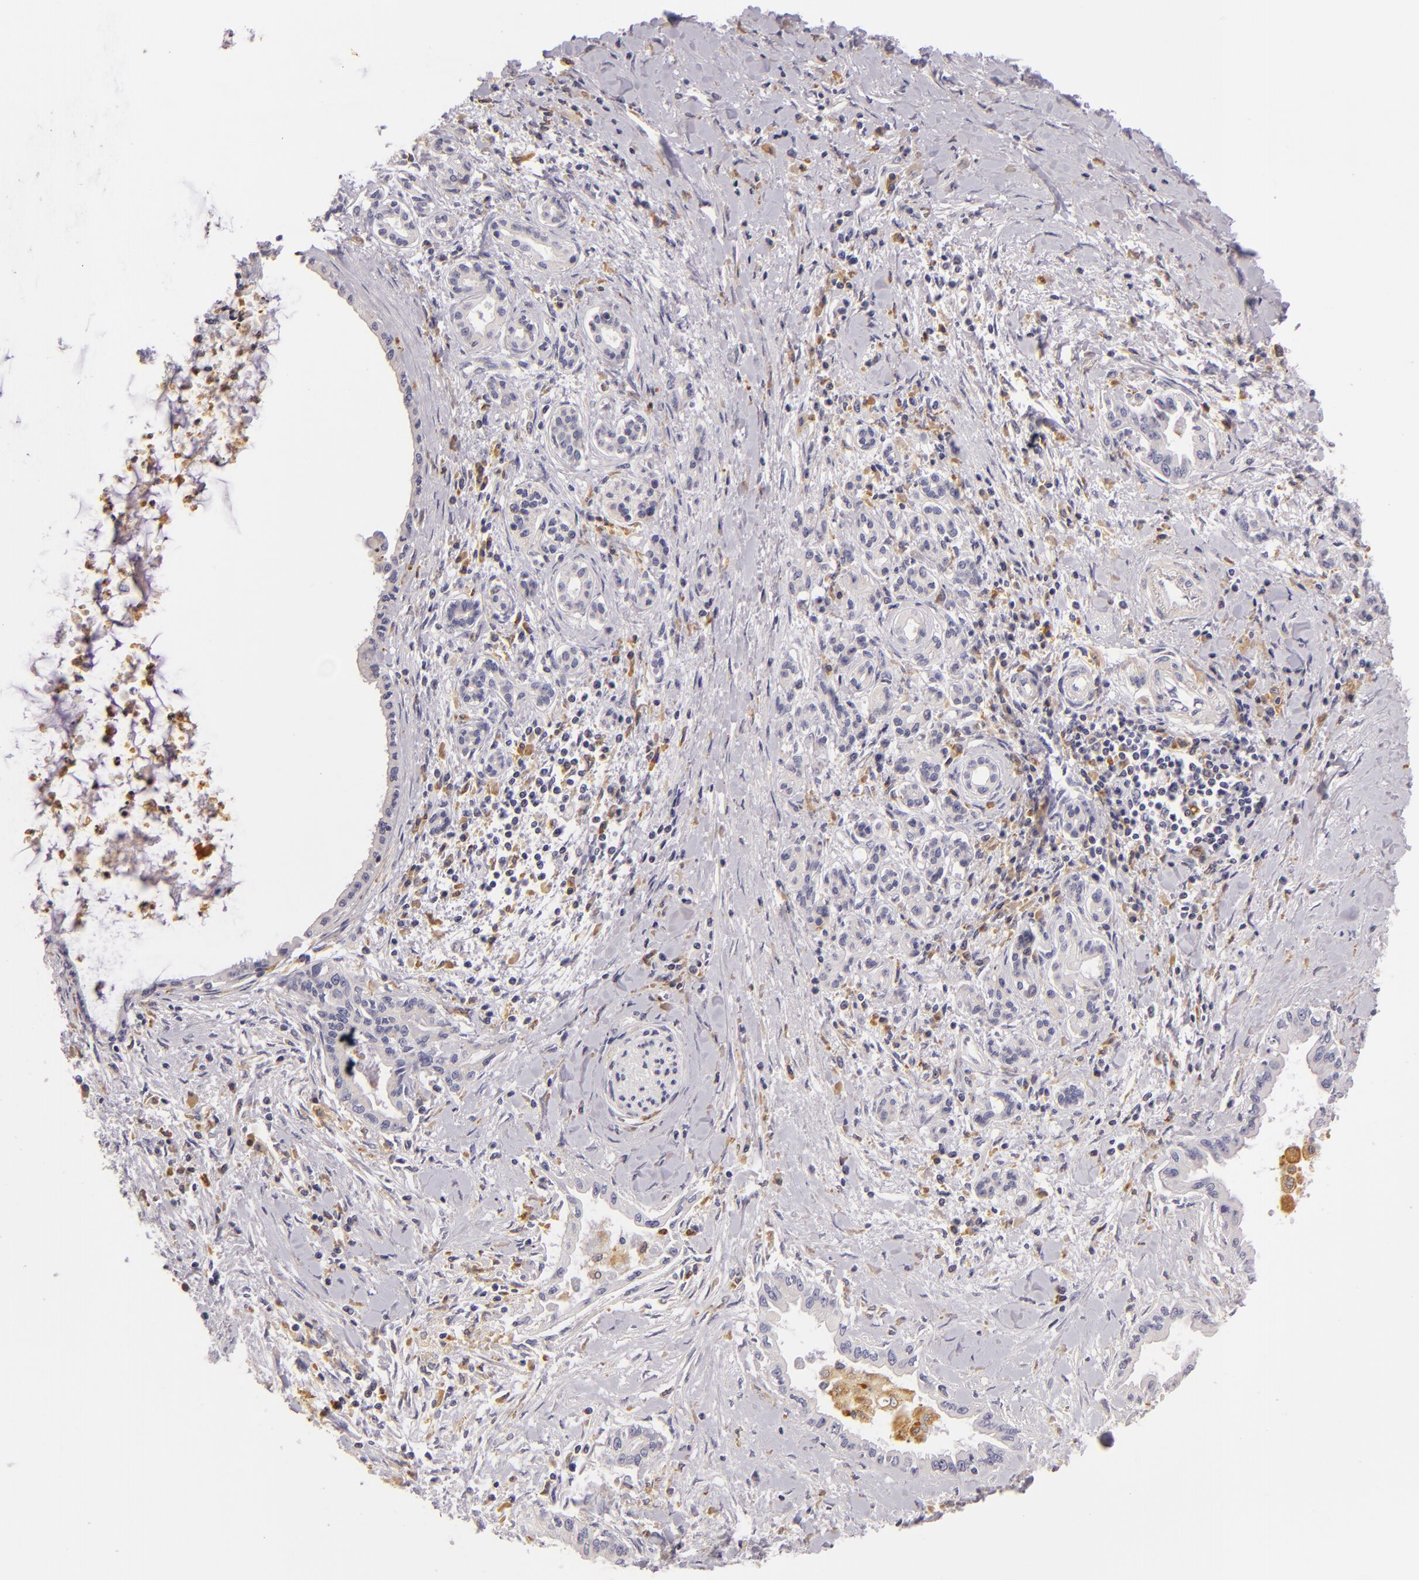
{"staining": {"intensity": "negative", "quantity": "none", "location": "none"}, "tissue": "pancreatic cancer", "cell_type": "Tumor cells", "image_type": "cancer", "snomed": [{"axis": "morphology", "description": "Adenocarcinoma, NOS"}, {"axis": "topography", "description": "Pancreas"}], "caption": "Tumor cells show no significant protein staining in pancreatic cancer.", "gene": "TLR8", "patient": {"sex": "female", "age": 64}}